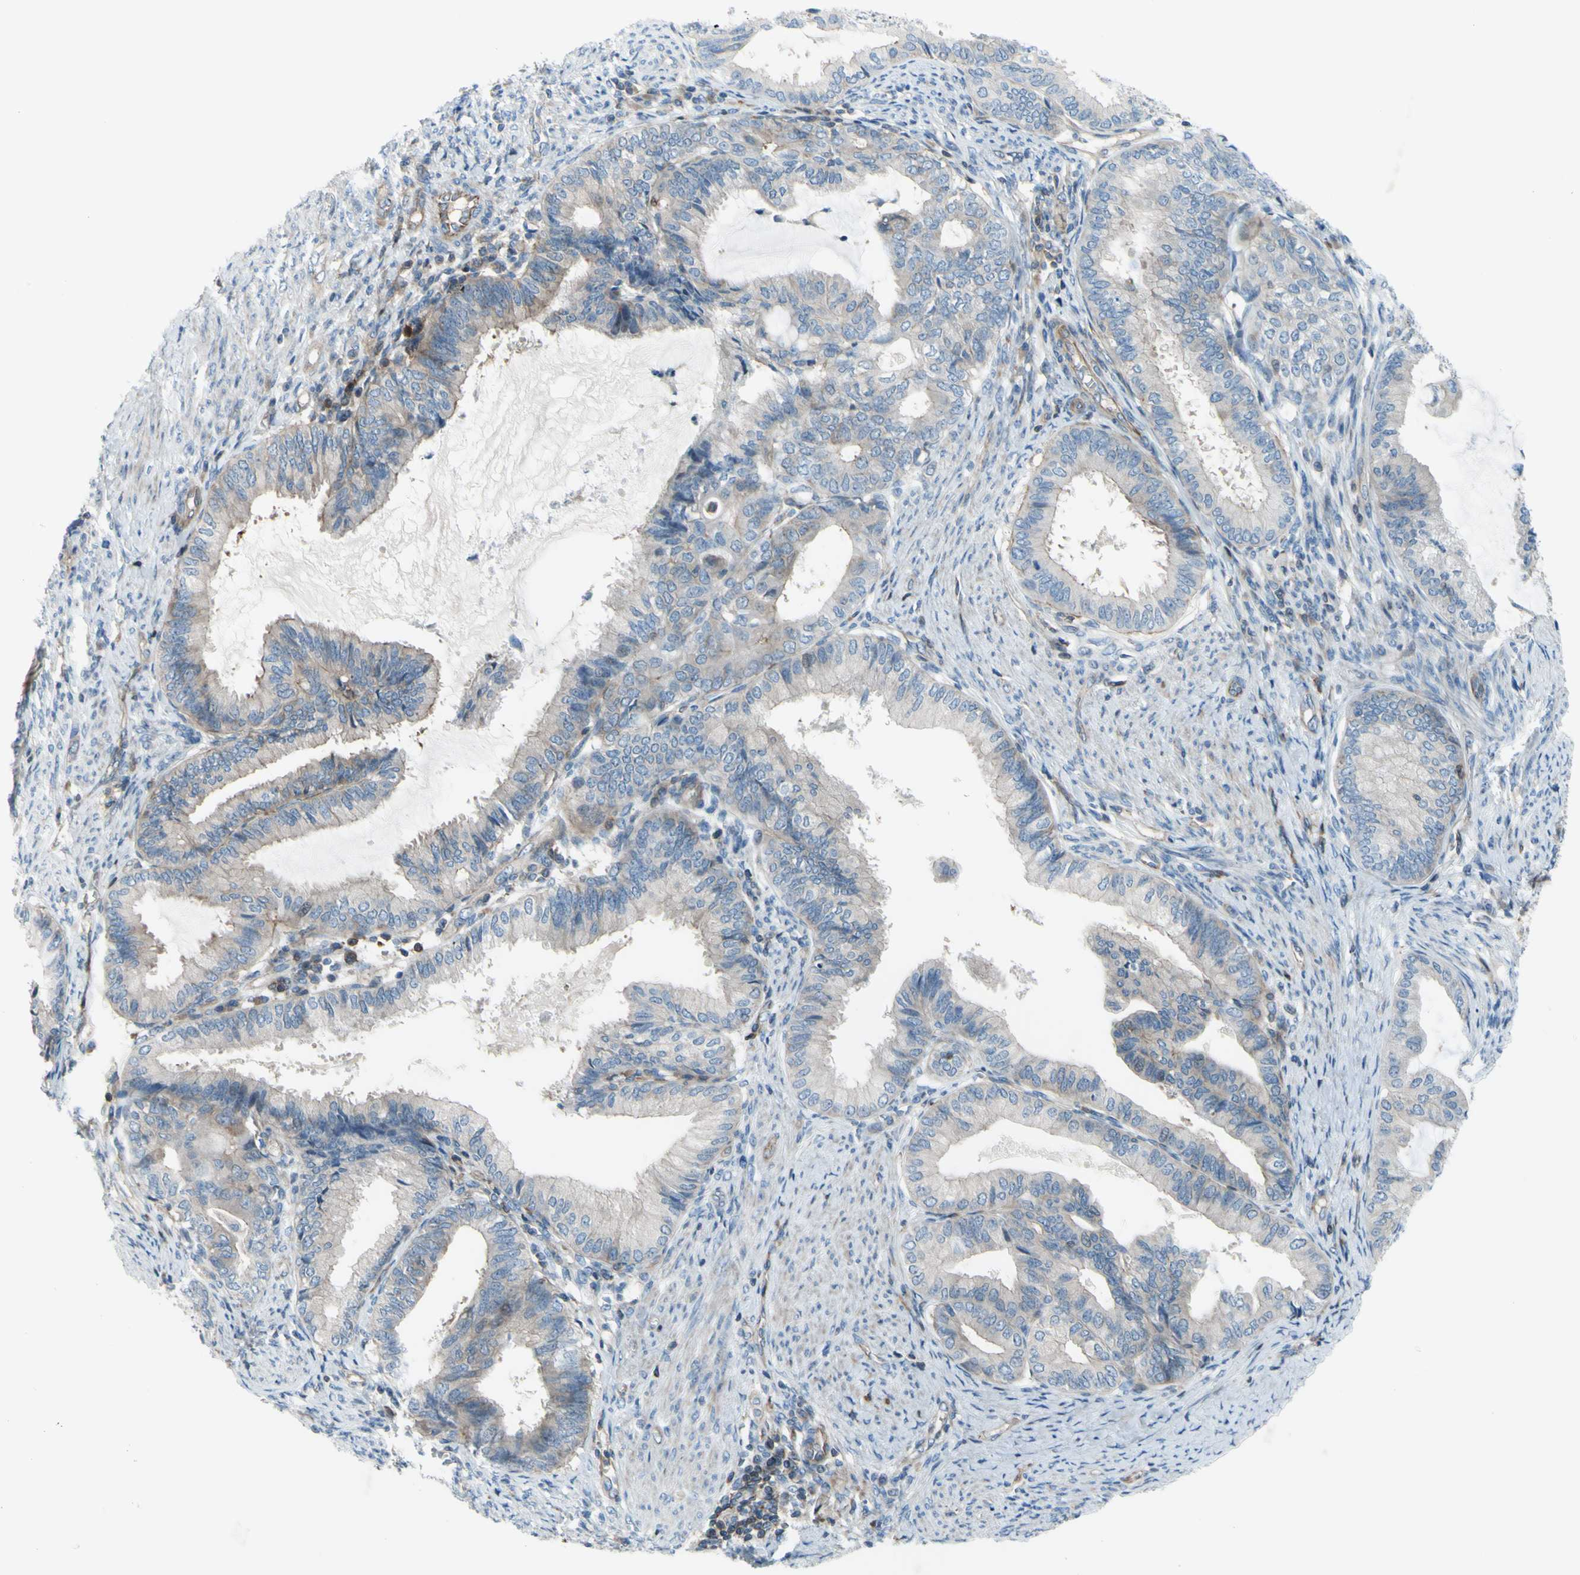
{"staining": {"intensity": "moderate", "quantity": "25%-75%", "location": "cytoplasmic/membranous"}, "tissue": "endometrial cancer", "cell_type": "Tumor cells", "image_type": "cancer", "snomed": [{"axis": "morphology", "description": "Adenocarcinoma, NOS"}, {"axis": "topography", "description": "Endometrium"}], "caption": "This is a photomicrograph of immunohistochemistry staining of endometrial cancer, which shows moderate staining in the cytoplasmic/membranous of tumor cells.", "gene": "PAK2", "patient": {"sex": "female", "age": 86}}